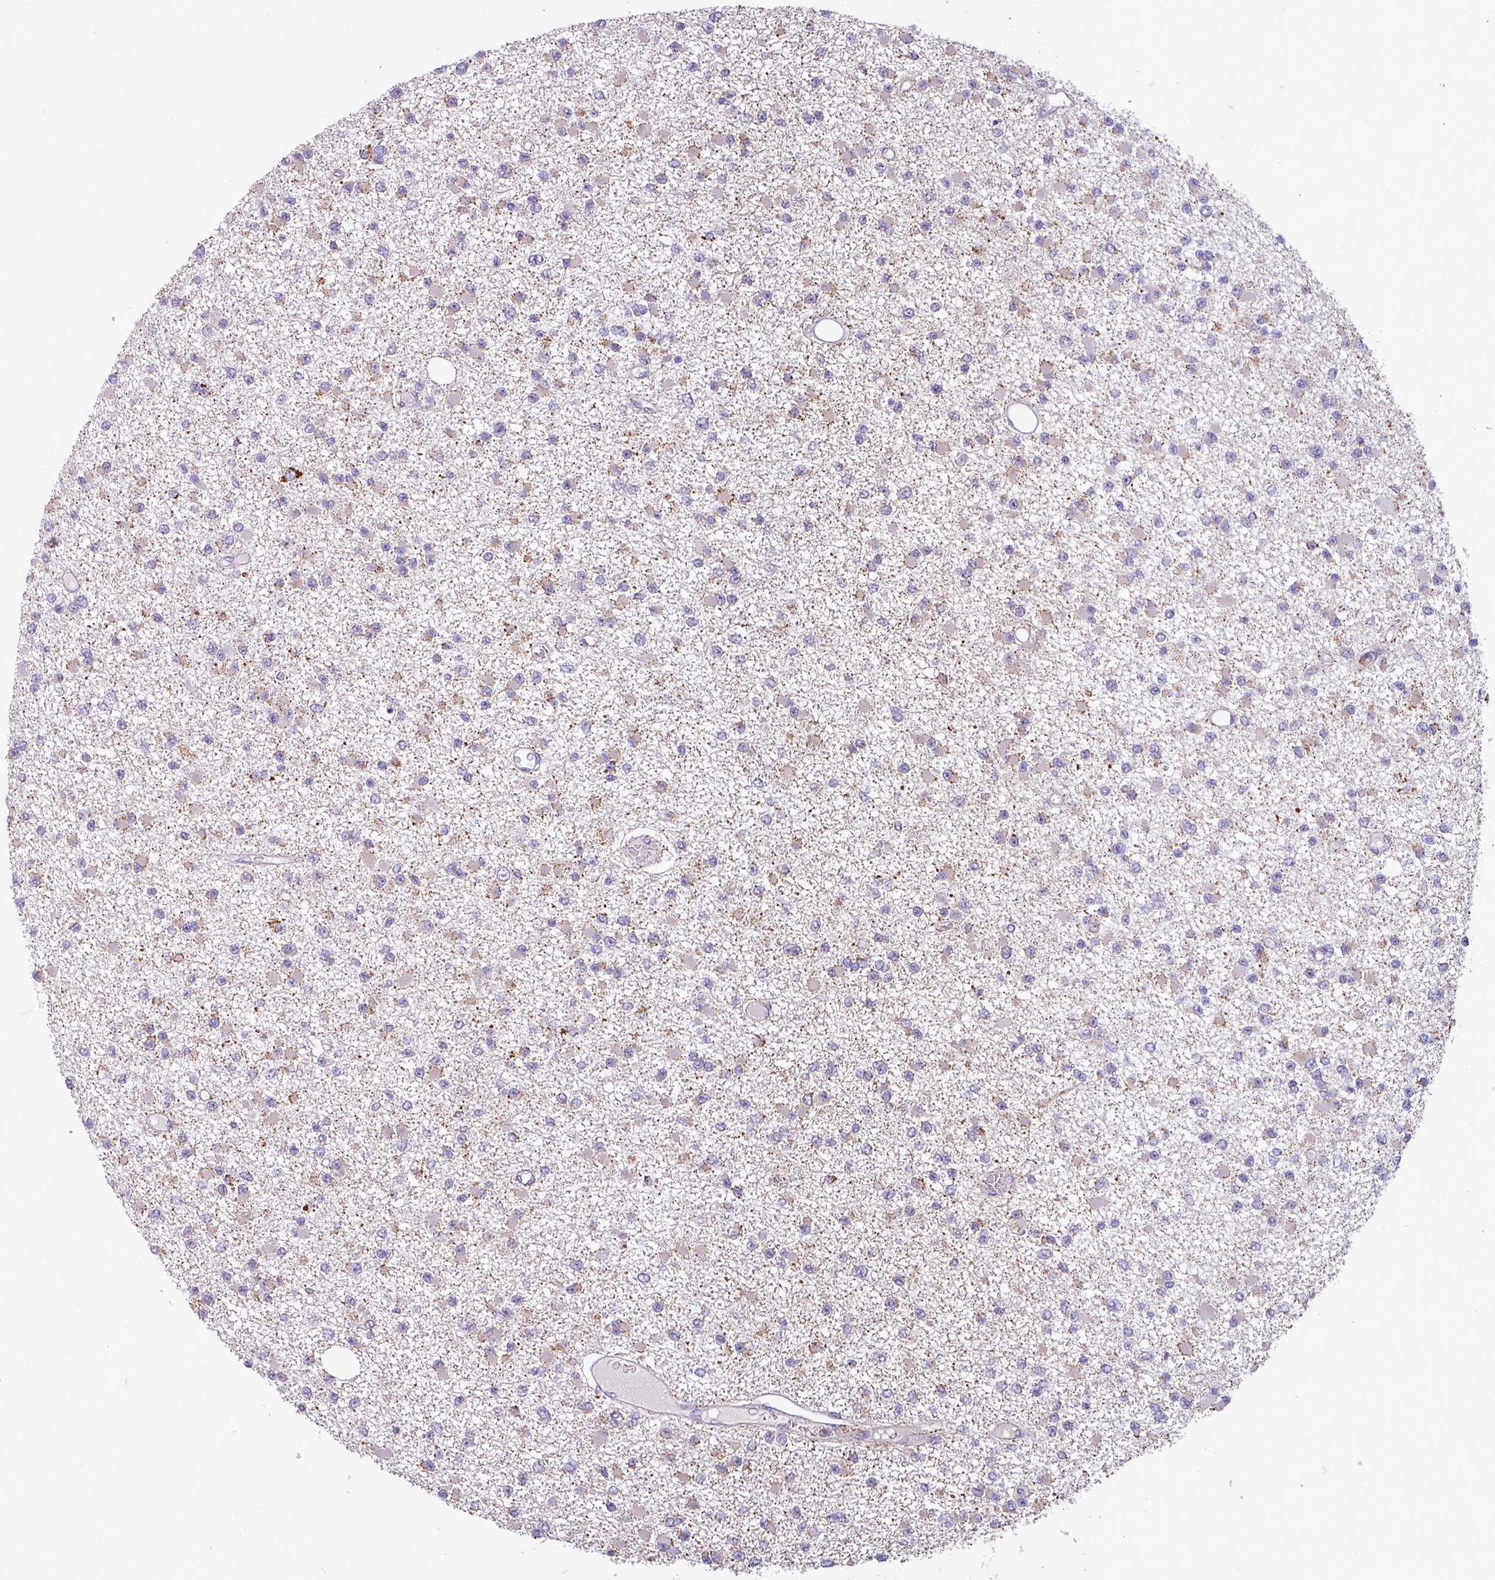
{"staining": {"intensity": "negative", "quantity": "none", "location": "none"}, "tissue": "glioma", "cell_type": "Tumor cells", "image_type": "cancer", "snomed": [{"axis": "morphology", "description": "Glioma, malignant, Low grade"}, {"axis": "topography", "description": "Brain"}], "caption": "Protein analysis of glioma reveals no significant expression in tumor cells. (Immunohistochemistry, brightfield microscopy, high magnification).", "gene": "NEDD9", "patient": {"sex": "female", "age": 22}}